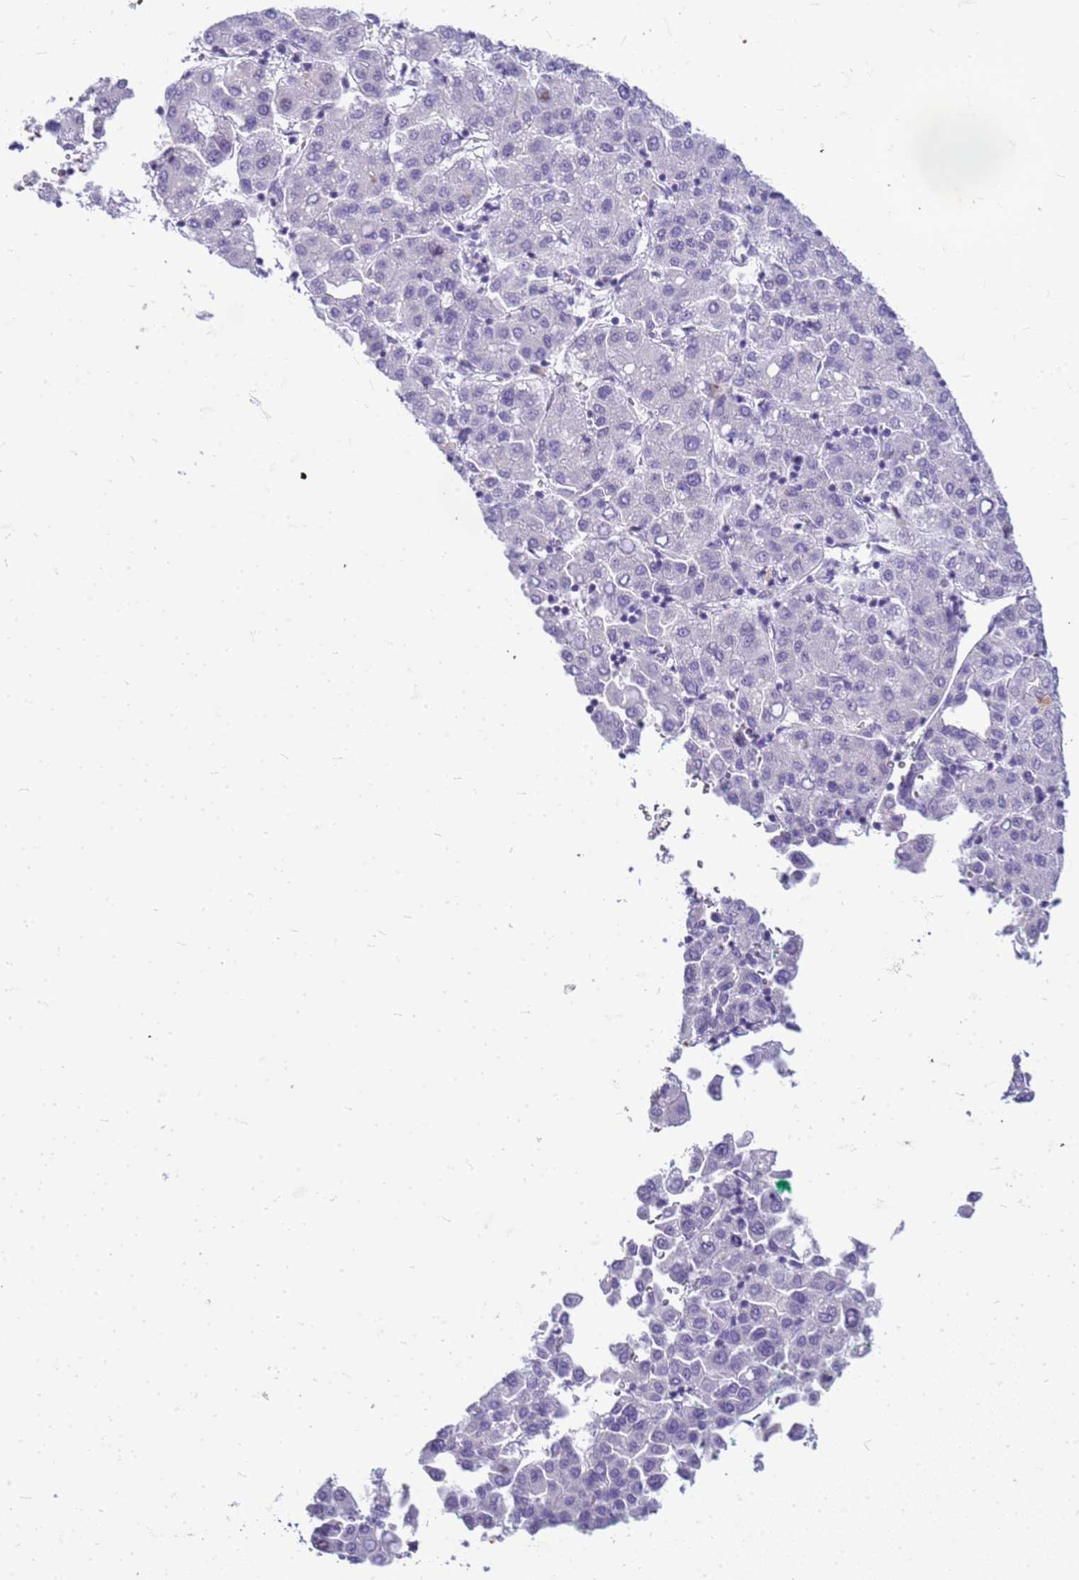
{"staining": {"intensity": "negative", "quantity": "none", "location": "none"}, "tissue": "liver cancer", "cell_type": "Tumor cells", "image_type": "cancer", "snomed": [{"axis": "morphology", "description": "Carcinoma, Hepatocellular, NOS"}, {"axis": "topography", "description": "Liver"}], "caption": "Immunohistochemistry (IHC) micrograph of human liver cancer (hepatocellular carcinoma) stained for a protein (brown), which exhibits no positivity in tumor cells.", "gene": "CFAP100", "patient": {"sex": "male", "age": 65}}